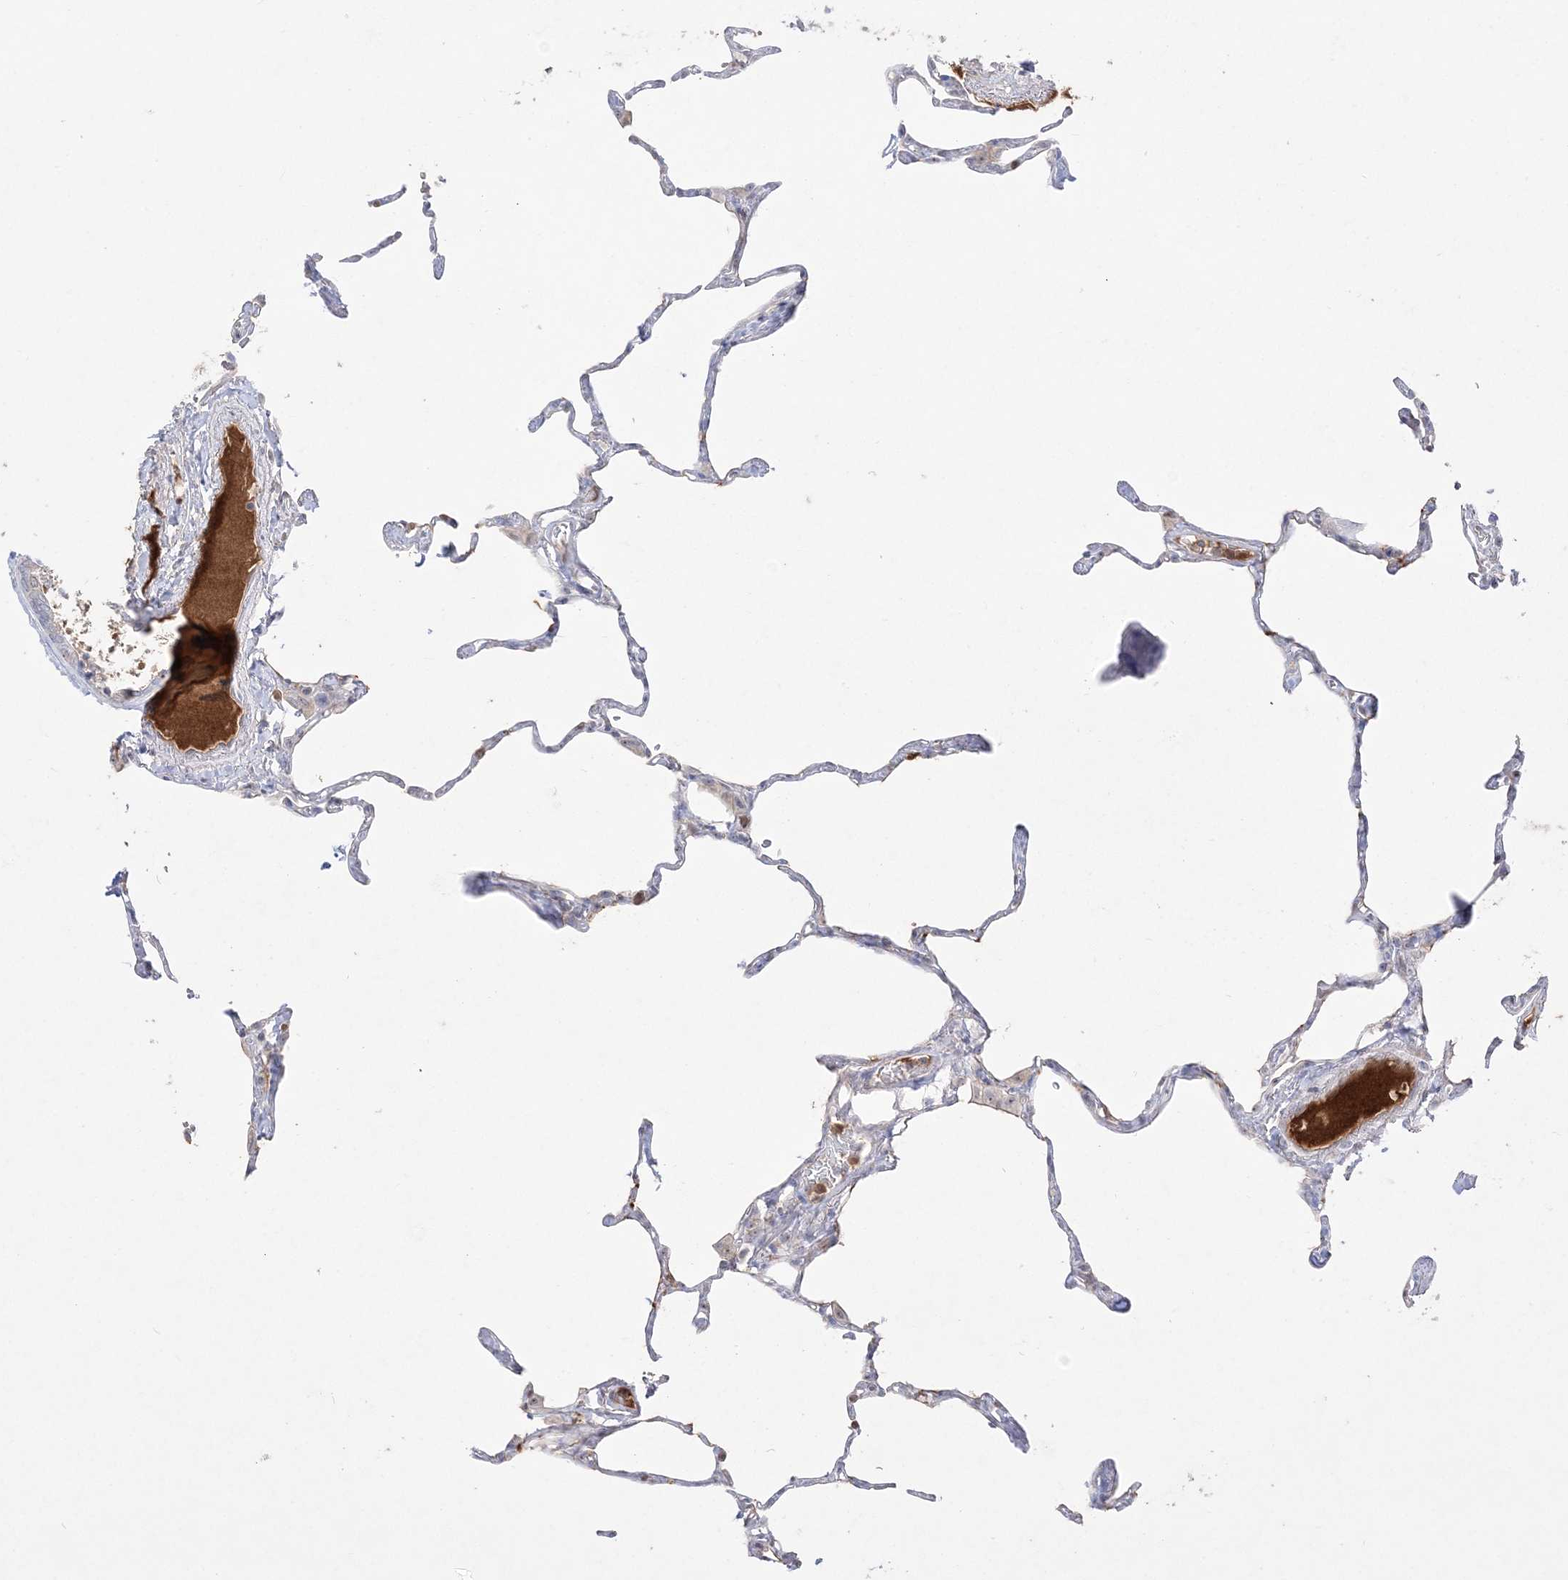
{"staining": {"intensity": "moderate", "quantity": "<25%", "location": "nuclear"}, "tissue": "lung", "cell_type": "Alveolar cells", "image_type": "normal", "snomed": [{"axis": "morphology", "description": "Normal tissue, NOS"}, {"axis": "topography", "description": "Lung"}], "caption": "IHC micrograph of unremarkable human lung stained for a protein (brown), which demonstrates low levels of moderate nuclear expression in about <25% of alveolar cells.", "gene": "NOP16", "patient": {"sex": "male", "age": 65}}